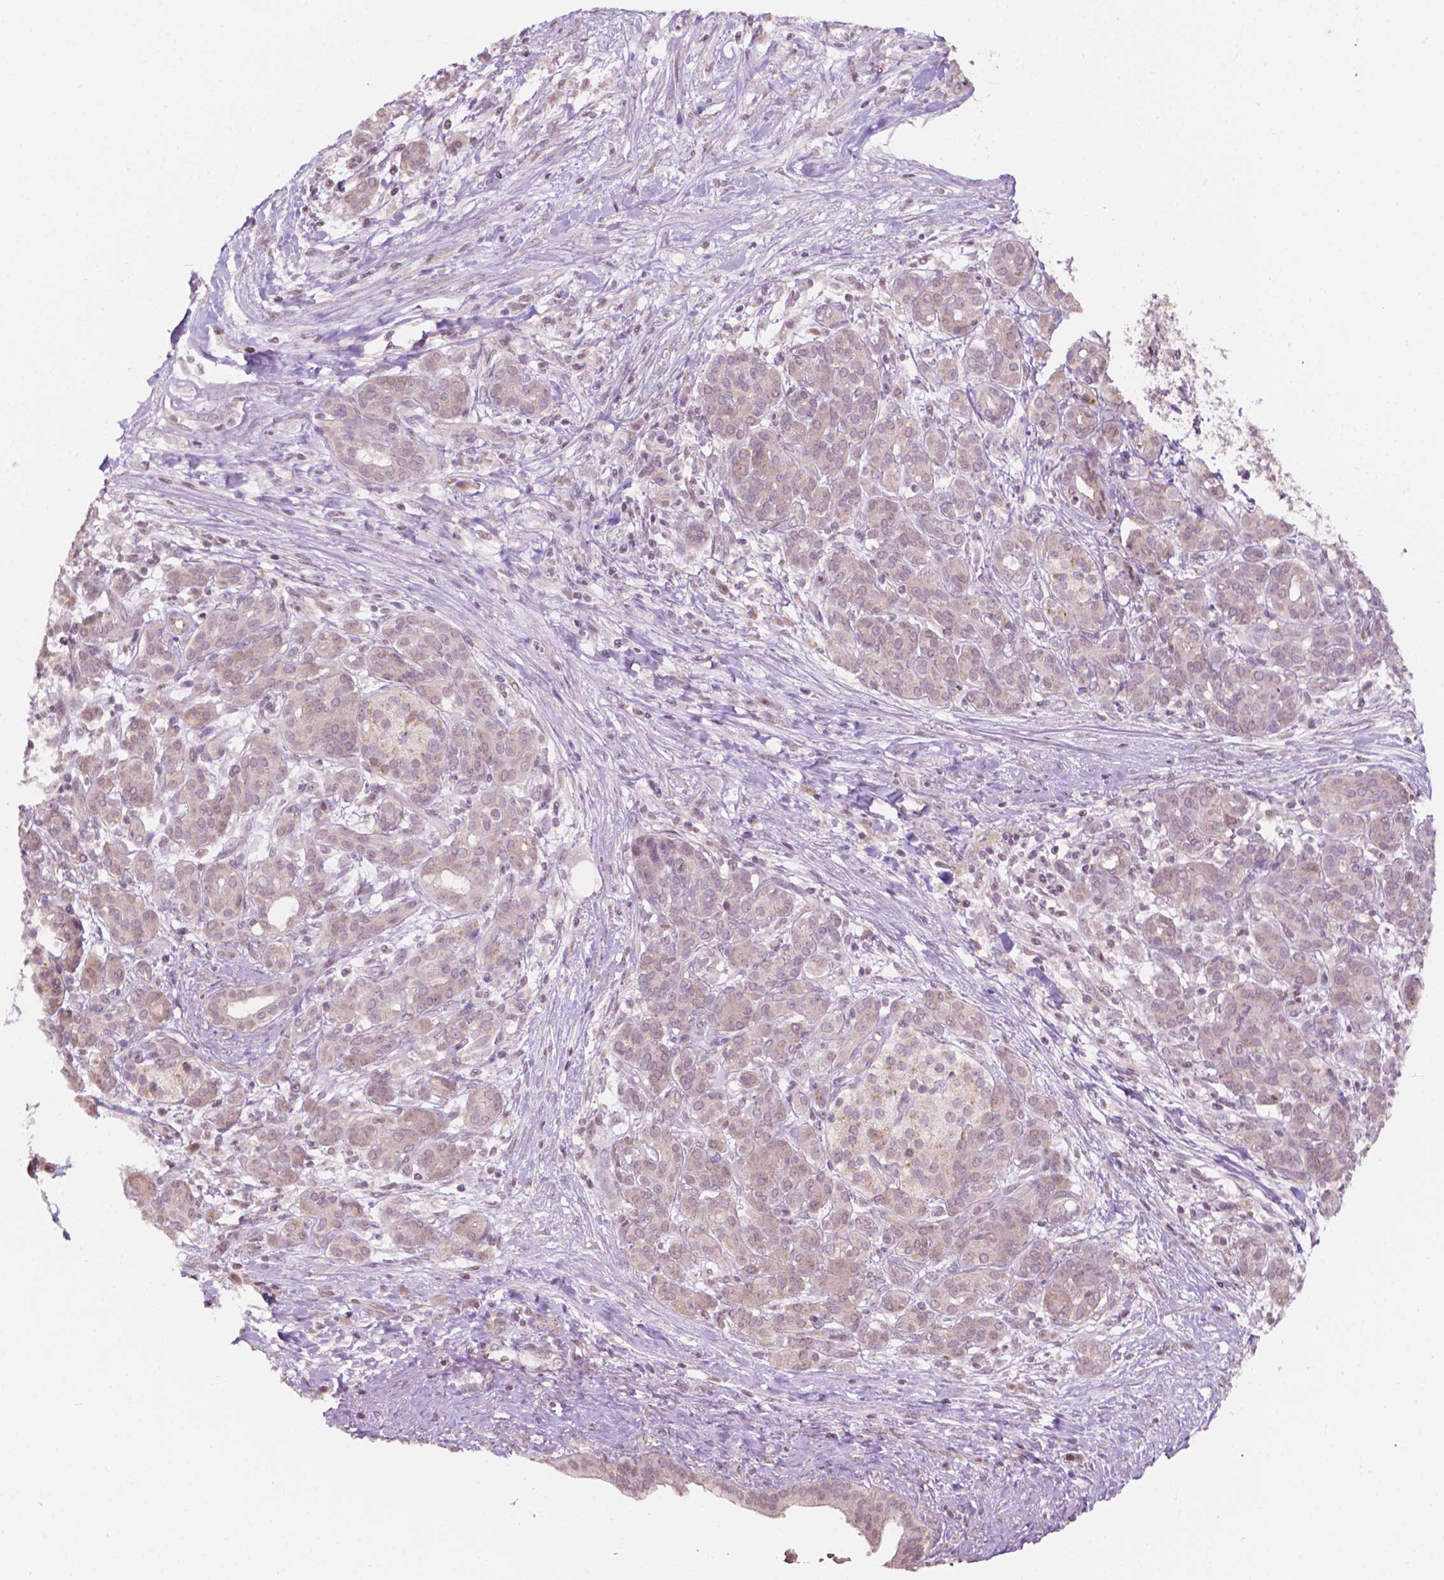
{"staining": {"intensity": "weak", "quantity": ">75%", "location": "cytoplasmic/membranous"}, "tissue": "pancreatic cancer", "cell_type": "Tumor cells", "image_type": "cancer", "snomed": [{"axis": "morphology", "description": "Adenocarcinoma, NOS"}, {"axis": "topography", "description": "Pancreas"}], "caption": "High-magnification brightfield microscopy of pancreatic cancer (adenocarcinoma) stained with DAB (3,3'-diaminobenzidine) (brown) and counterstained with hematoxylin (blue). tumor cells exhibit weak cytoplasmic/membranous staining is appreciated in approximately>75% of cells.", "gene": "NOS1AP", "patient": {"sex": "male", "age": 44}}